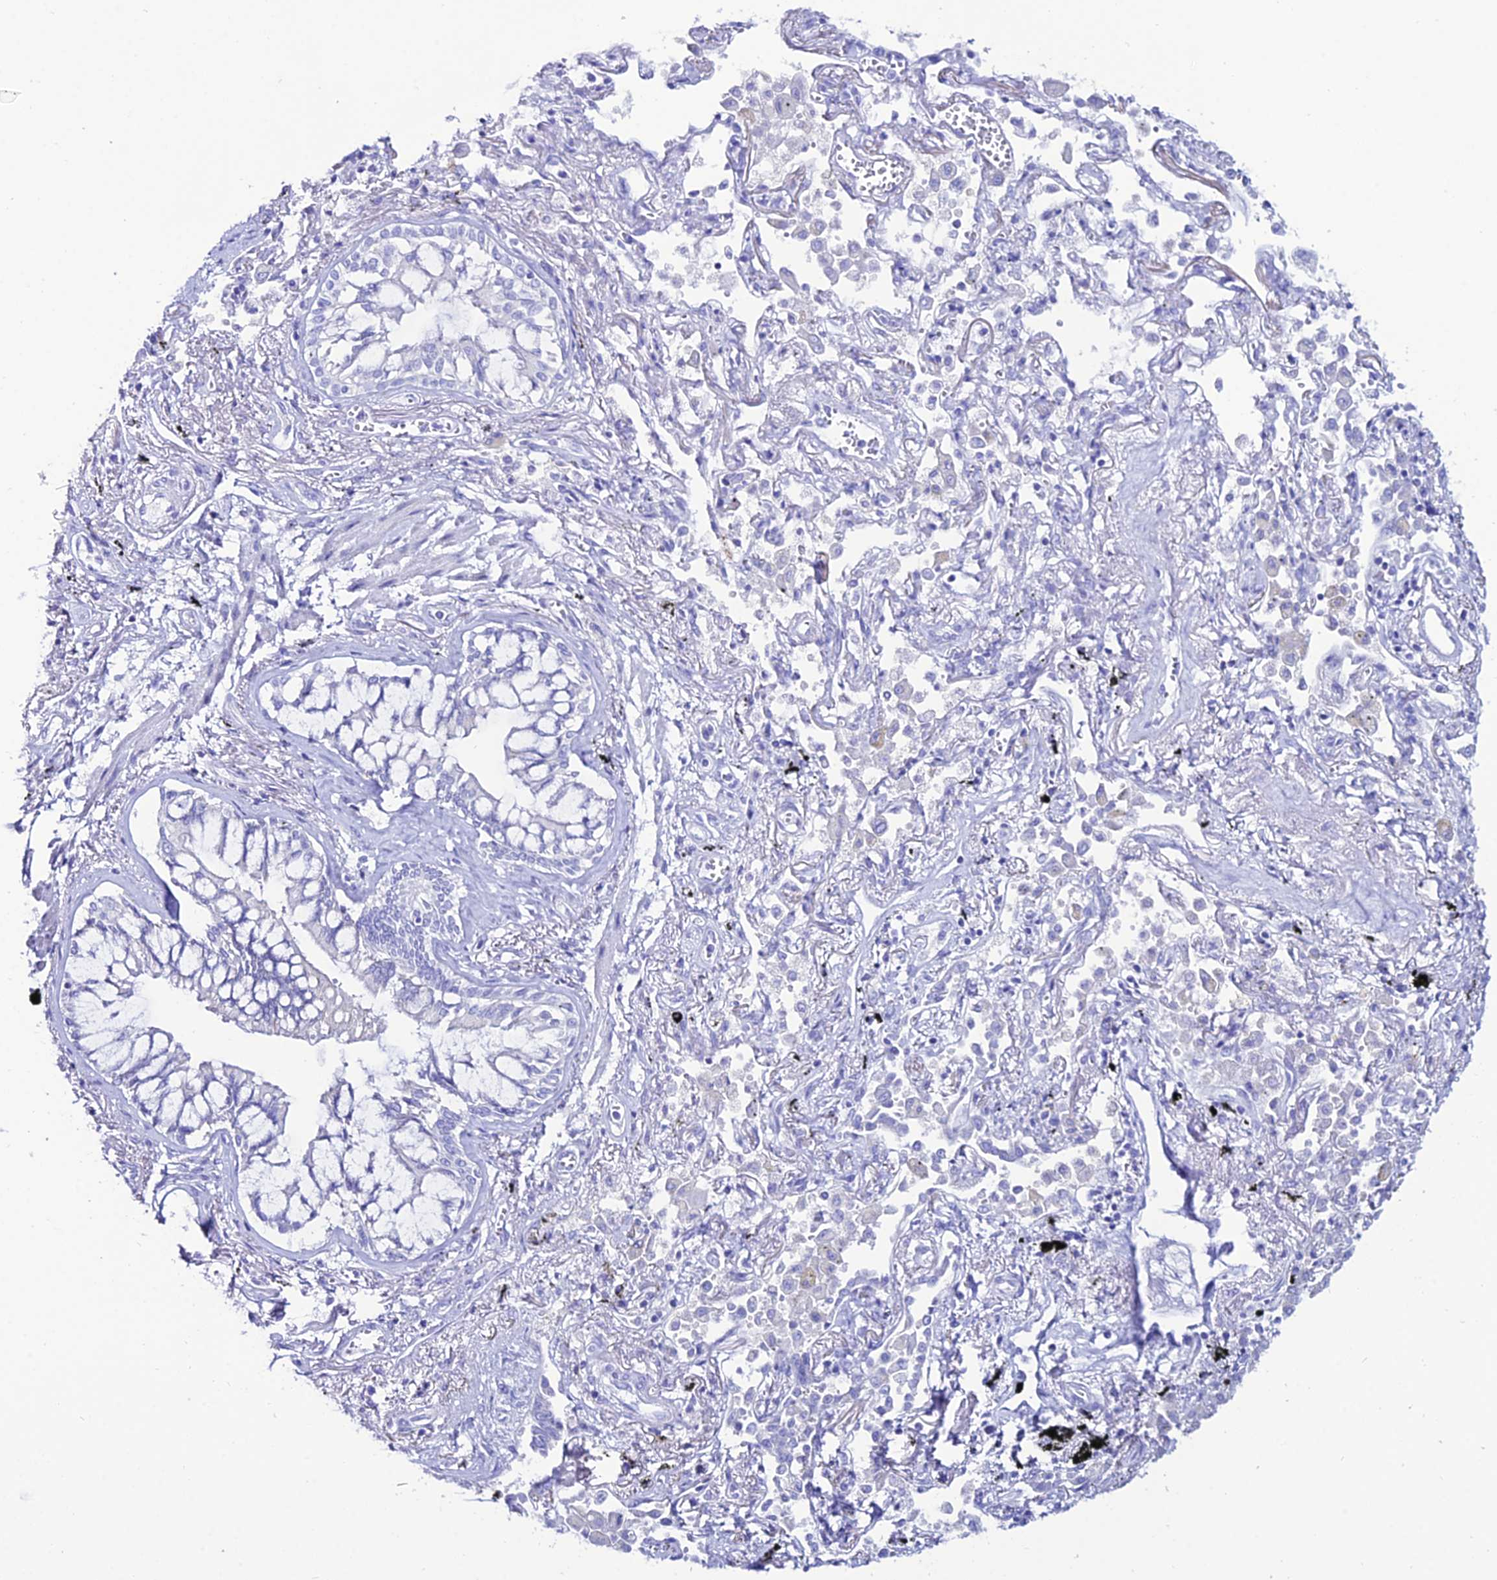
{"staining": {"intensity": "negative", "quantity": "none", "location": "none"}, "tissue": "lung cancer", "cell_type": "Tumor cells", "image_type": "cancer", "snomed": [{"axis": "morphology", "description": "Adenocarcinoma, NOS"}, {"axis": "topography", "description": "Lung"}], "caption": "DAB immunohistochemical staining of human lung cancer (adenocarcinoma) demonstrates no significant staining in tumor cells.", "gene": "OR4D5", "patient": {"sex": "male", "age": 67}}